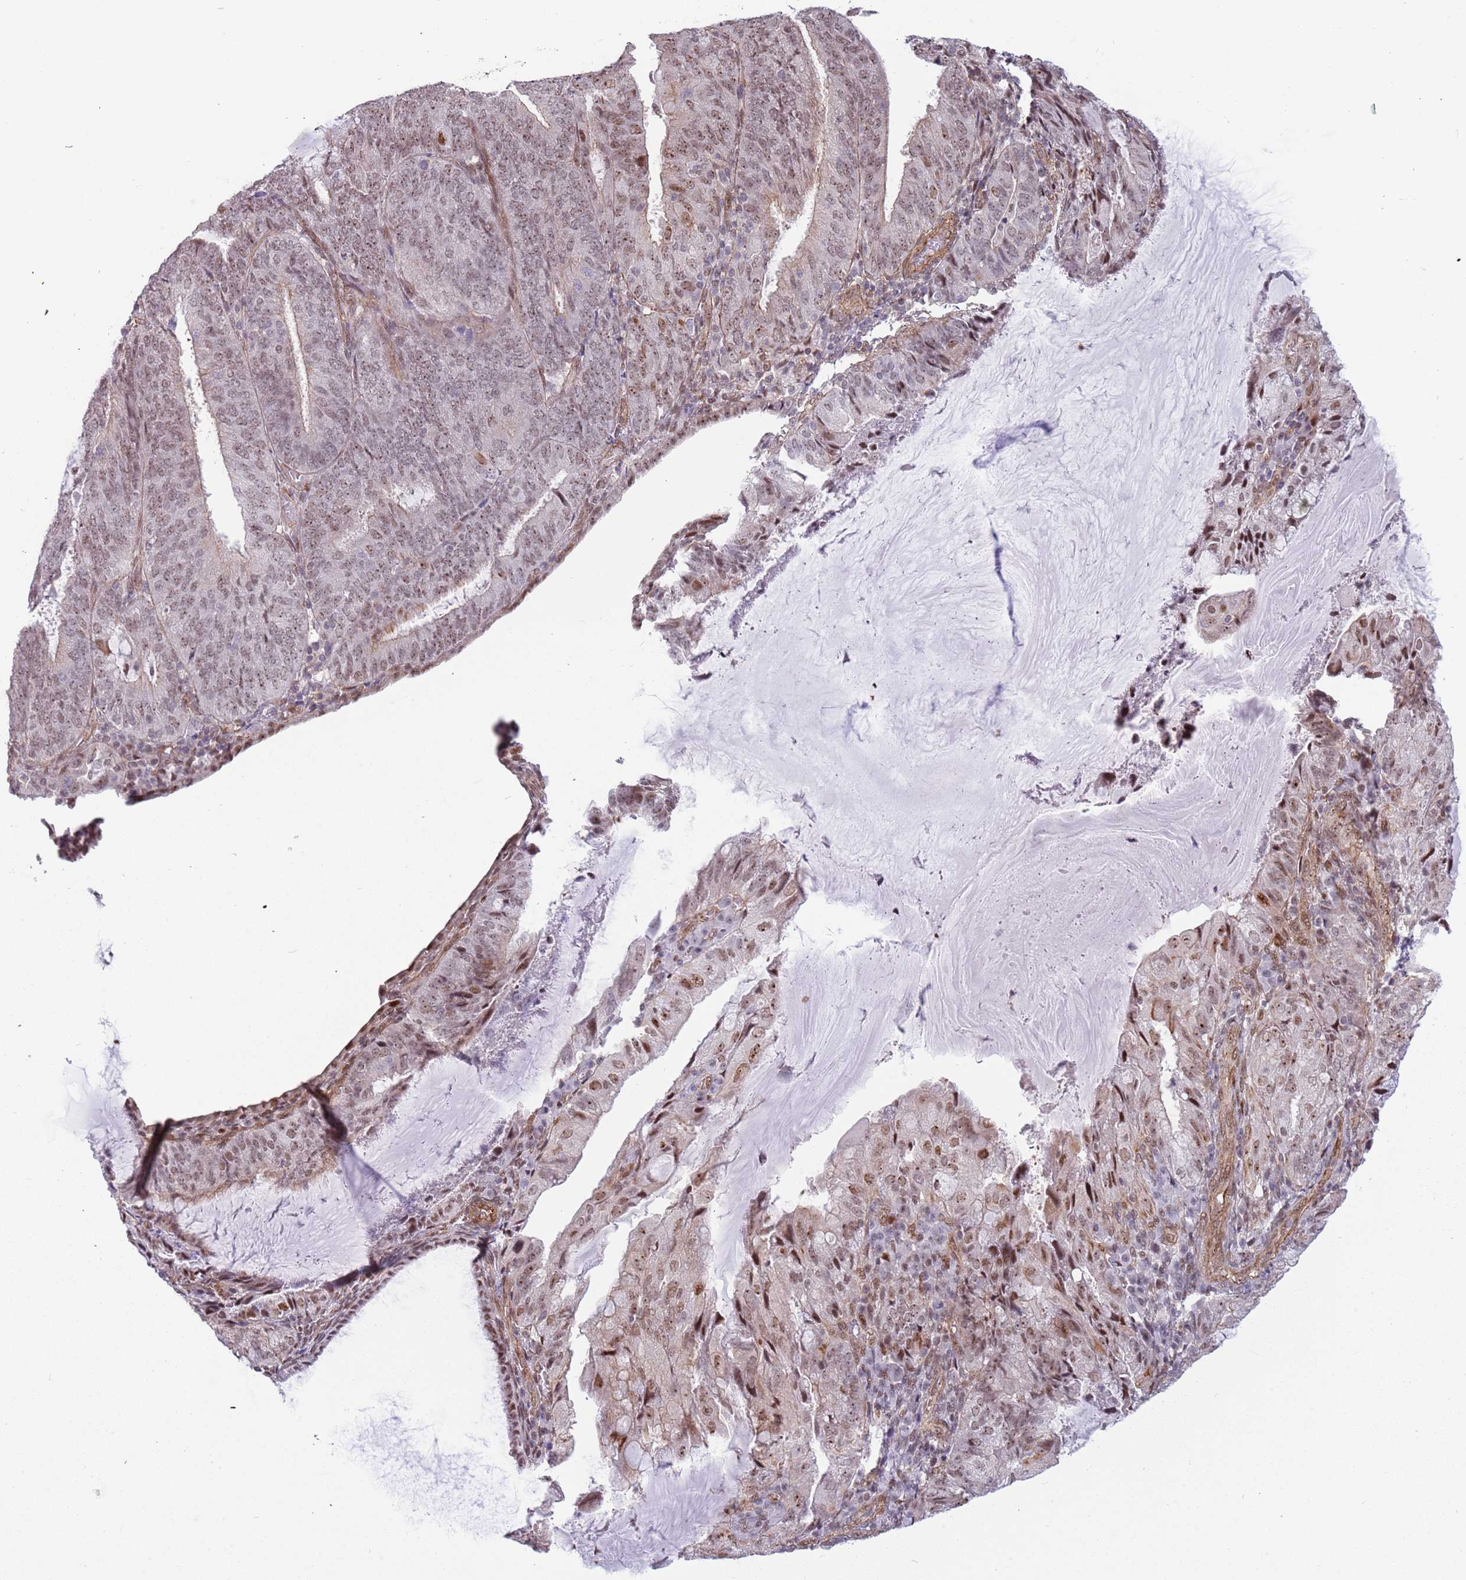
{"staining": {"intensity": "moderate", "quantity": ">75%", "location": "nuclear"}, "tissue": "endometrial cancer", "cell_type": "Tumor cells", "image_type": "cancer", "snomed": [{"axis": "morphology", "description": "Adenocarcinoma, NOS"}, {"axis": "topography", "description": "Endometrium"}], "caption": "High-magnification brightfield microscopy of endometrial cancer (adenocarcinoma) stained with DAB (3,3'-diaminobenzidine) (brown) and counterstained with hematoxylin (blue). tumor cells exhibit moderate nuclear positivity is present in approximately>75% of cells.", "gene": "LRMDA", "patient": {"sex": "female", "age": 81}}